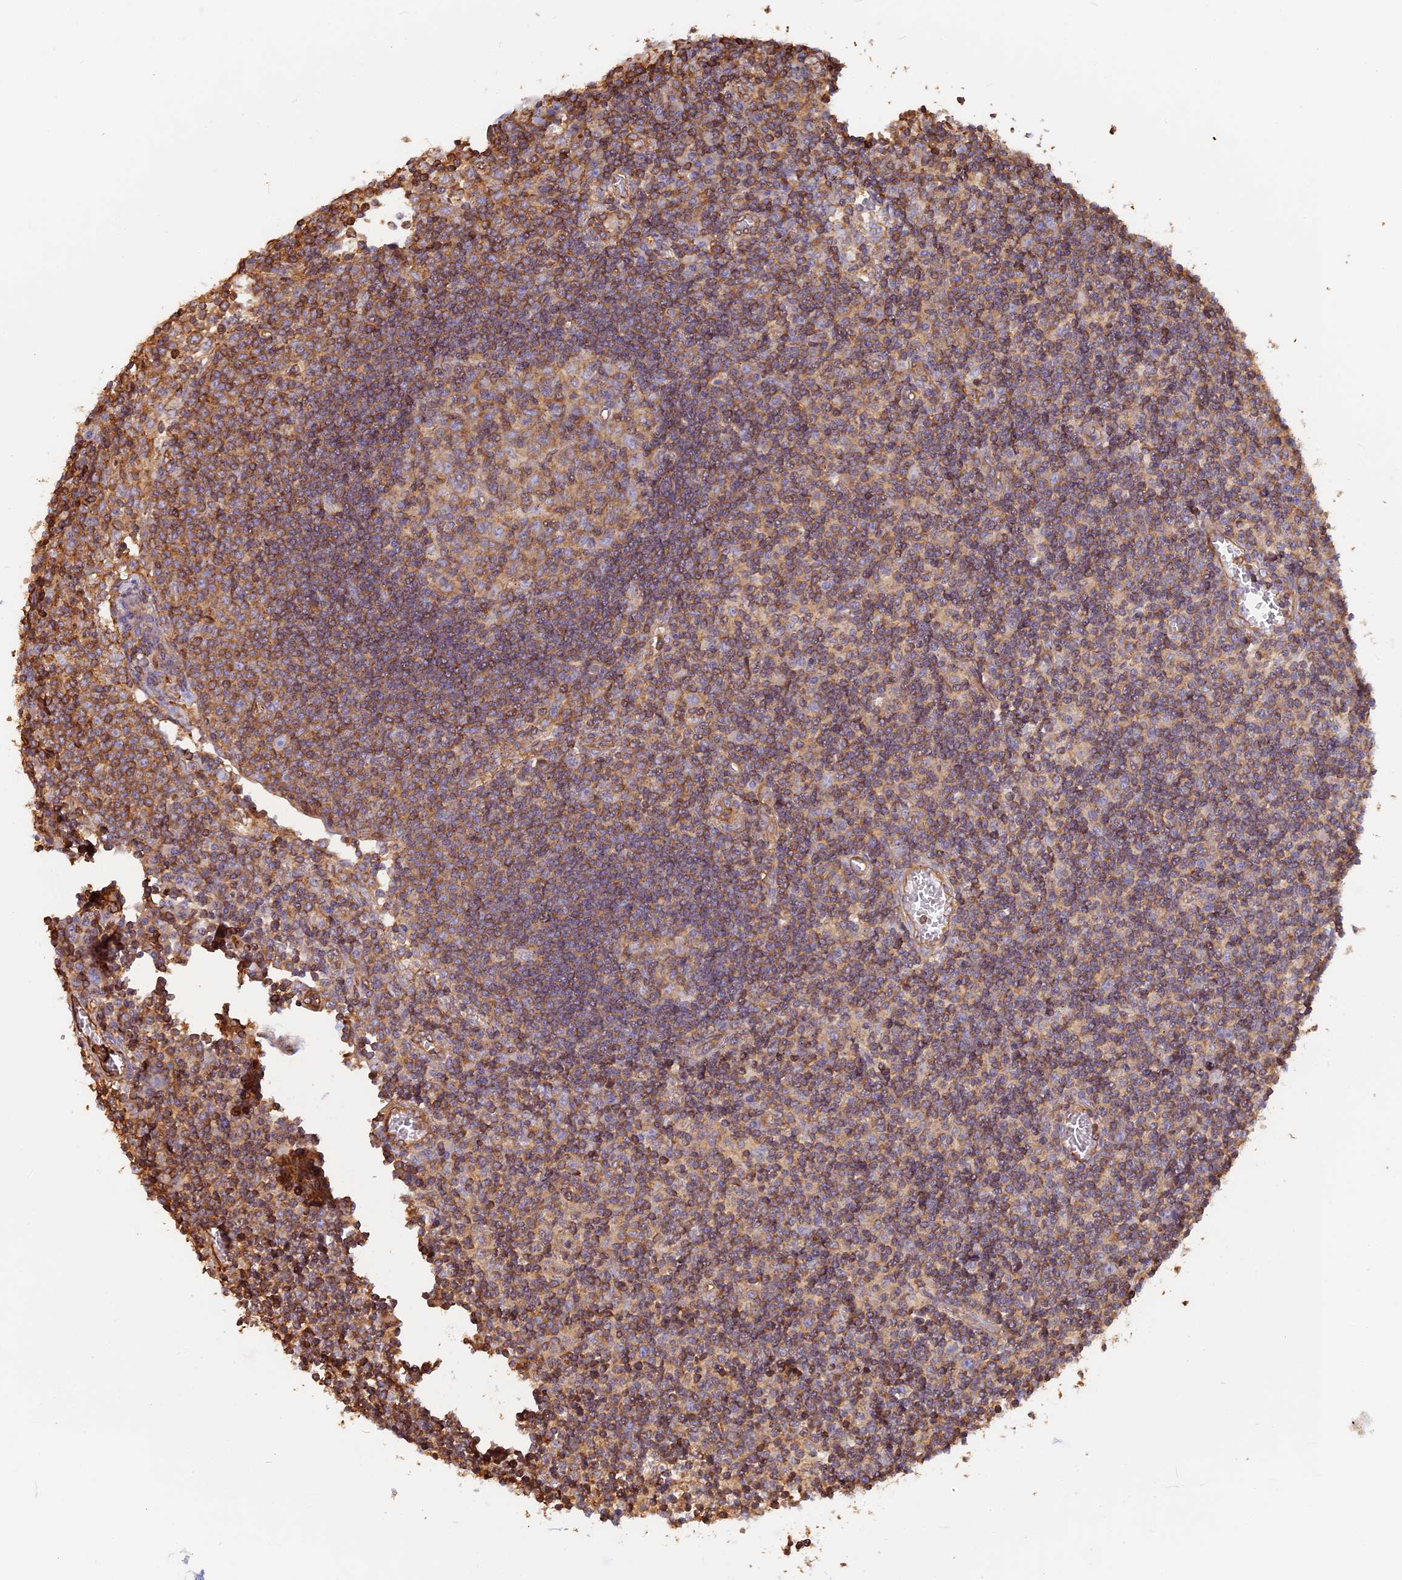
{"staining": {"intensity": "weak", "quantity": "25%-75%", "location": "cytoplasmic/membranous"}, "tissue": "lymph node", "cell_type": "Germinal center cells", "image_type": "normal", "snomed": [{"axis": "morphology", "description": "Normal tissue, NOS"}, {"axis": "topography", "description": "Lymph node"}], "caption": "Approximately 25%-75% of germinal center cells in unremarkable lymph node display weak cytoplasmic/membranous protein expression as visualized by brown immunohistochemical staining.", "gene": "VPS18", "patient": {"sex": "female", "age": 55}}